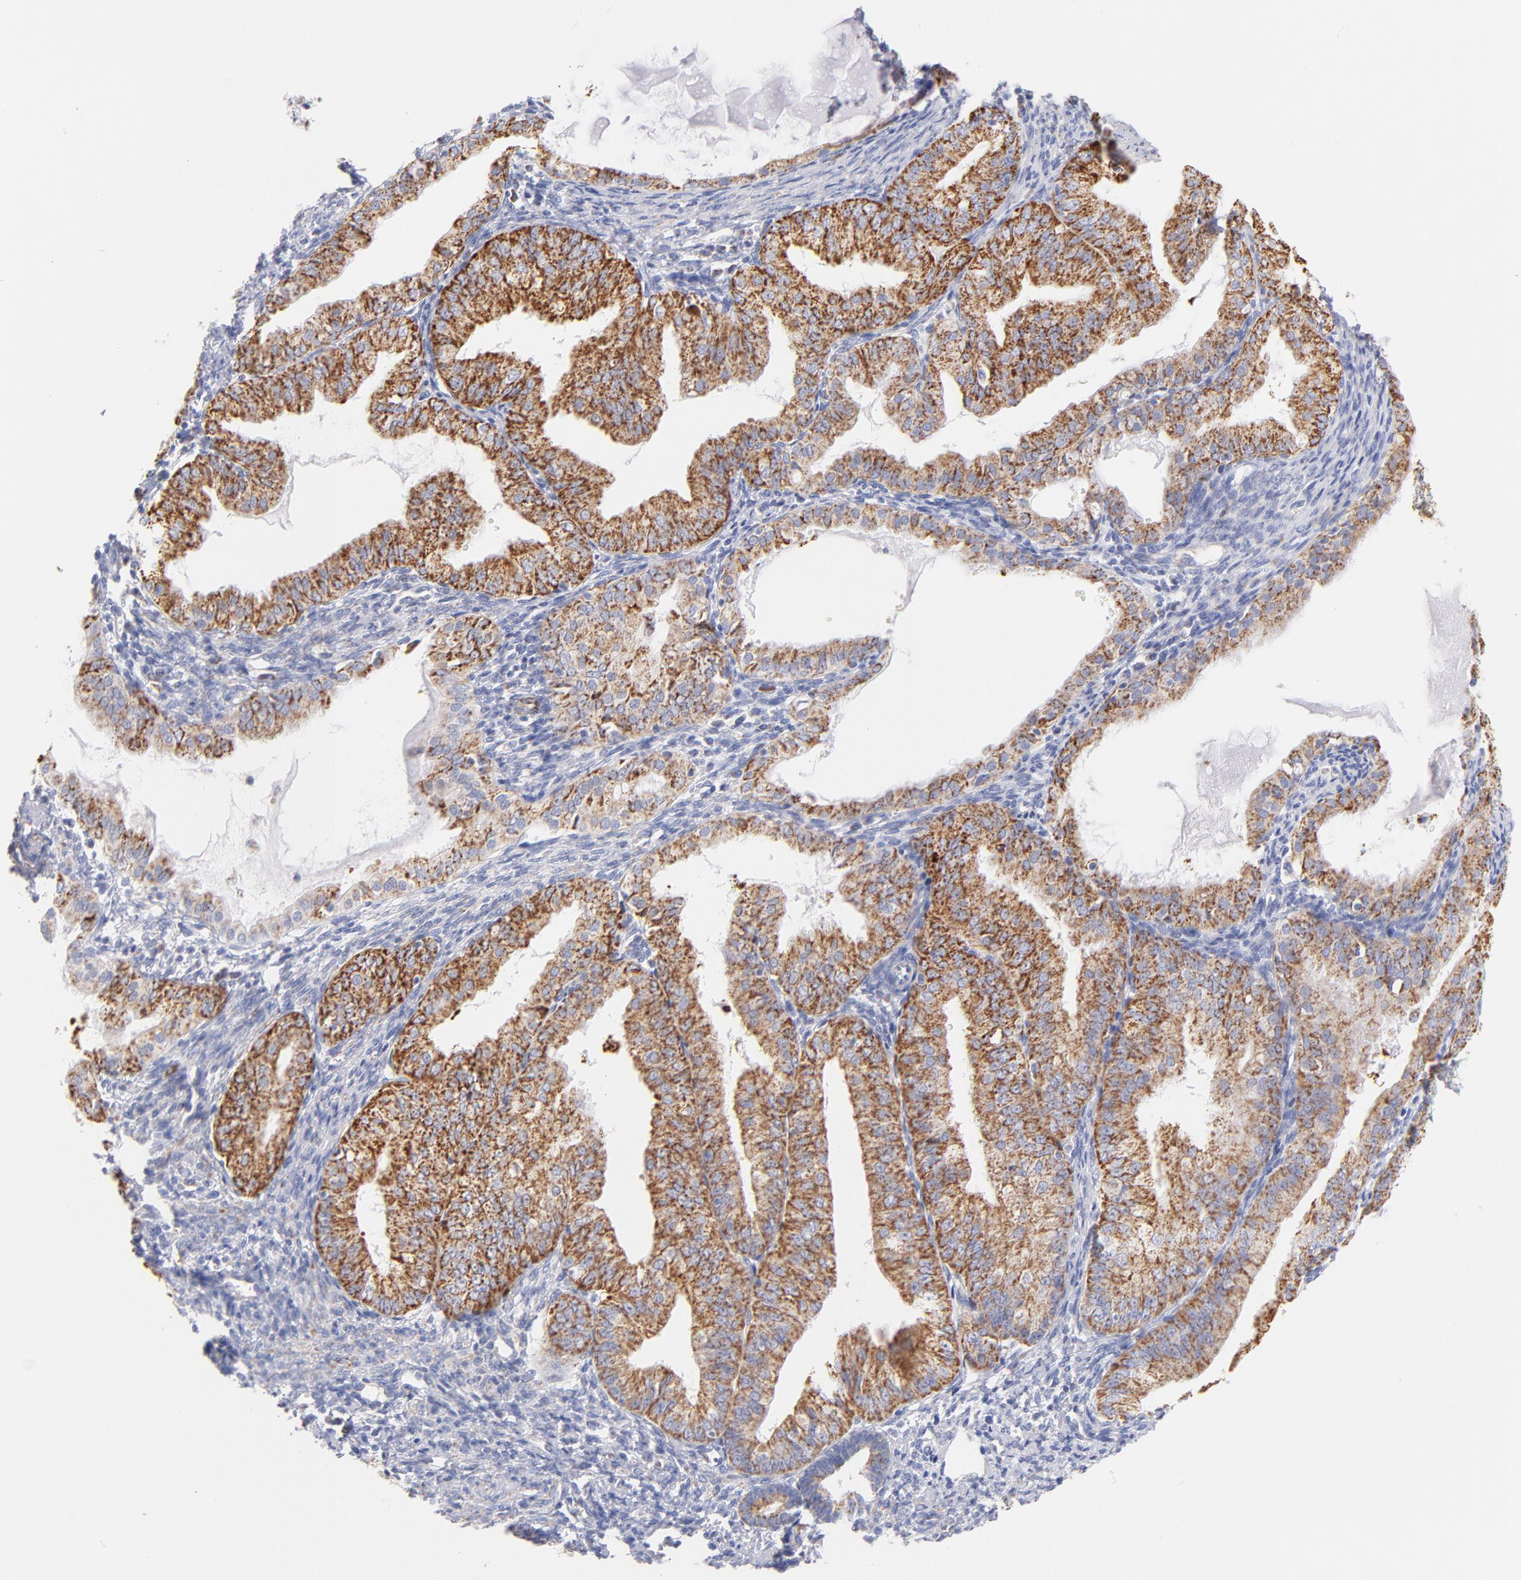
{"staining": {"intensity": "strong", "quantity": ">75%", "location": "cytoplasmic/membranous"}, "tissue": "endometrial cancer", "cell_type": "Tumor cells", "image_type": "cancer", "snomed": [{"axis": "morphology", "description": "Adenocarcinoma, NOS"}, {"axis": "topography", "description": "Endometrium"}], "caption": "Protein staining of endometrial adenocarcinoma tissue exhibits strong cytoplasmic/membranous positivity in approximately >75% of tumor cells.", "gene": "AIFM1", "patient": {"sex": "female", "age": 76}}